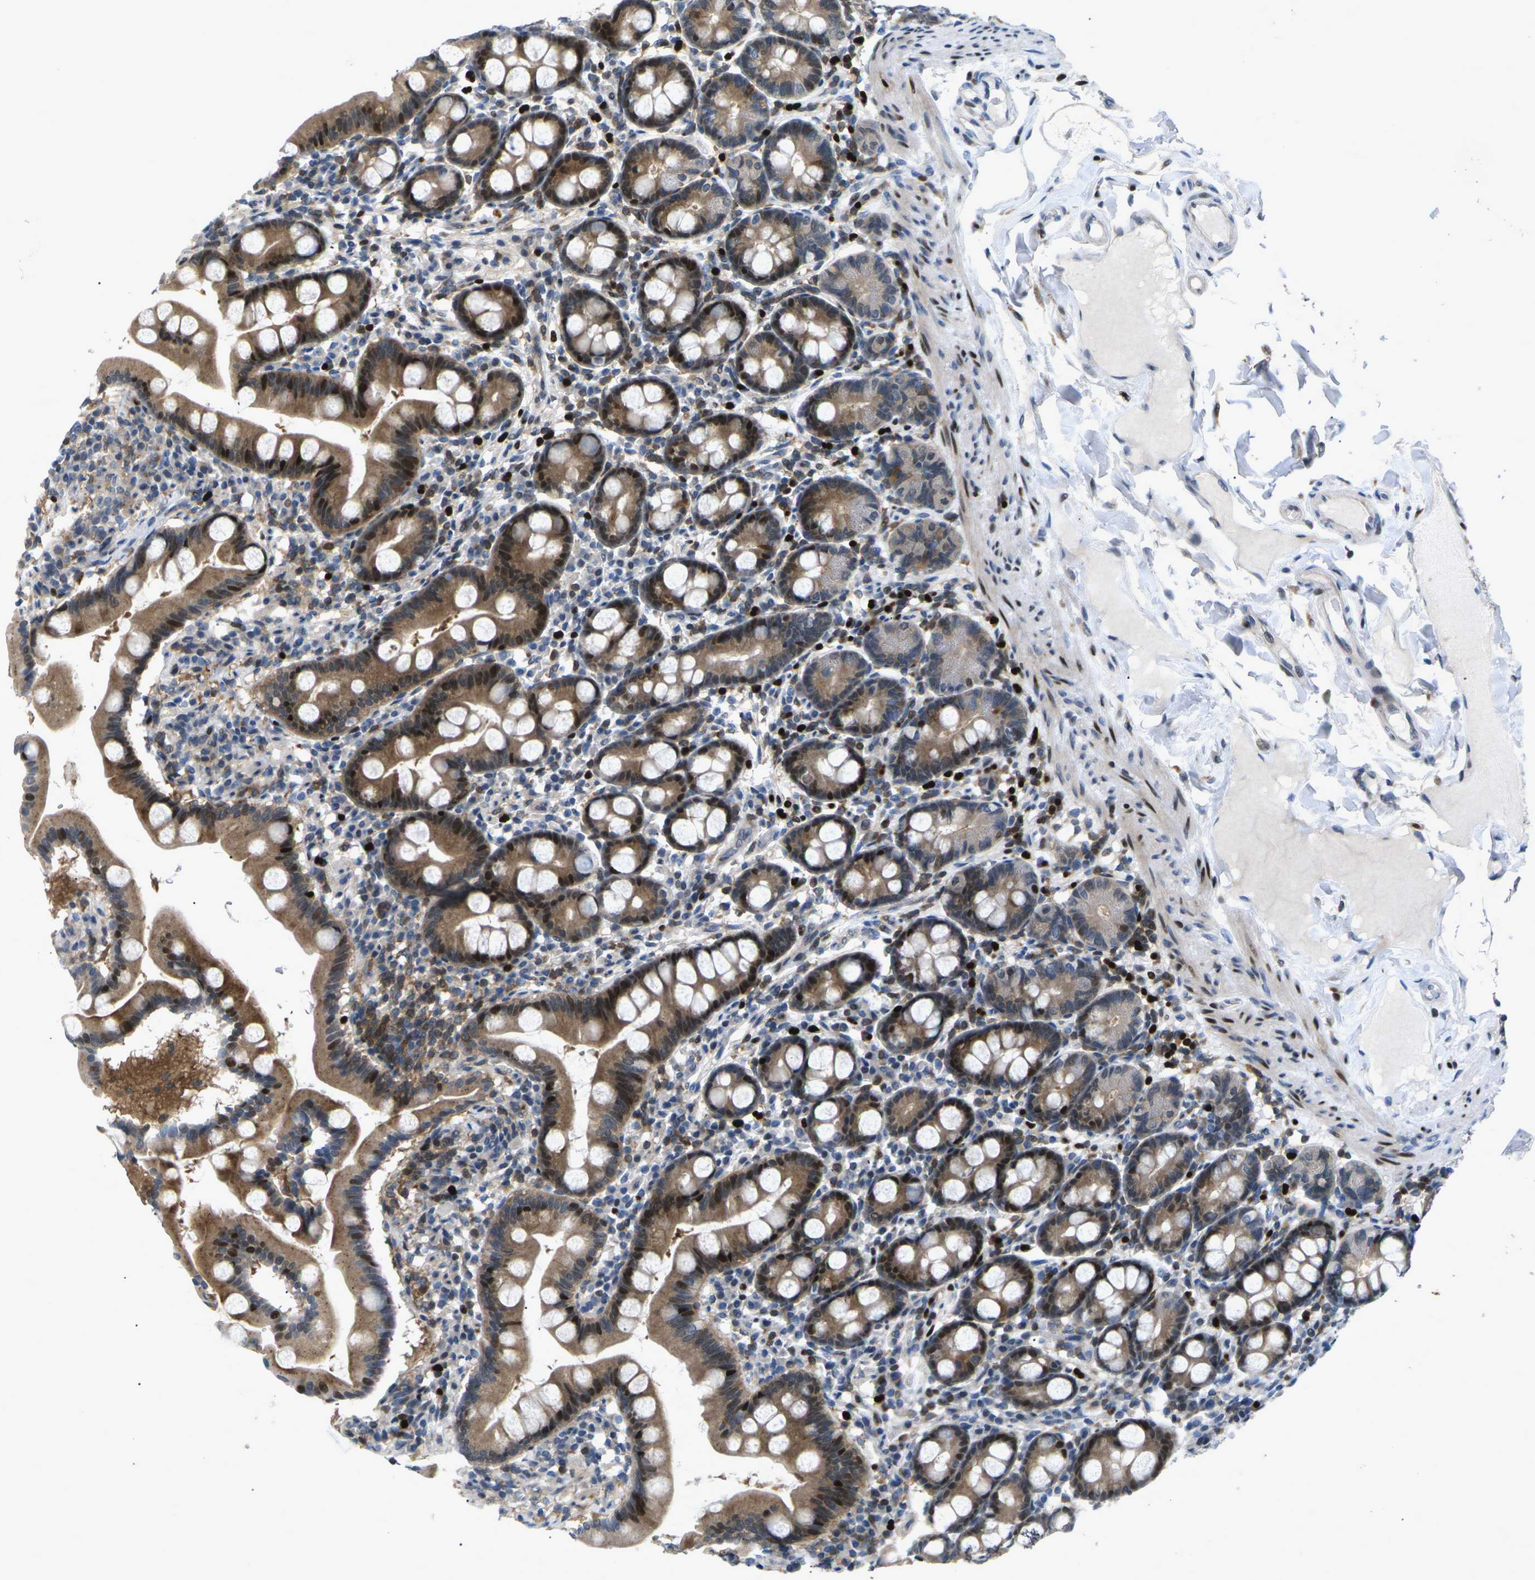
{"staining": {"intensity": "moderate", "quantity": ">75%", "location": "cytoplasmic/membranous,nuclear"}, "tissue": "duodenum", "cell_type": "Glandular cells", "image_type": "normal", "snomed": [{"axis": "morphology", "description": "Normal tissue, NOS"}, {"axis": "topography", "description": "Duodenum"}], "caption": "This micrograph exhibits immunohistochemistry (IHC) staining of unremarkable duodenum, with medium moderate cytoplasmic/membranous,nuclear staining in approximately >75% of glandular cells.", "gene": "RPS6KA3", "patient": {"sex": "male", "age": 50}}